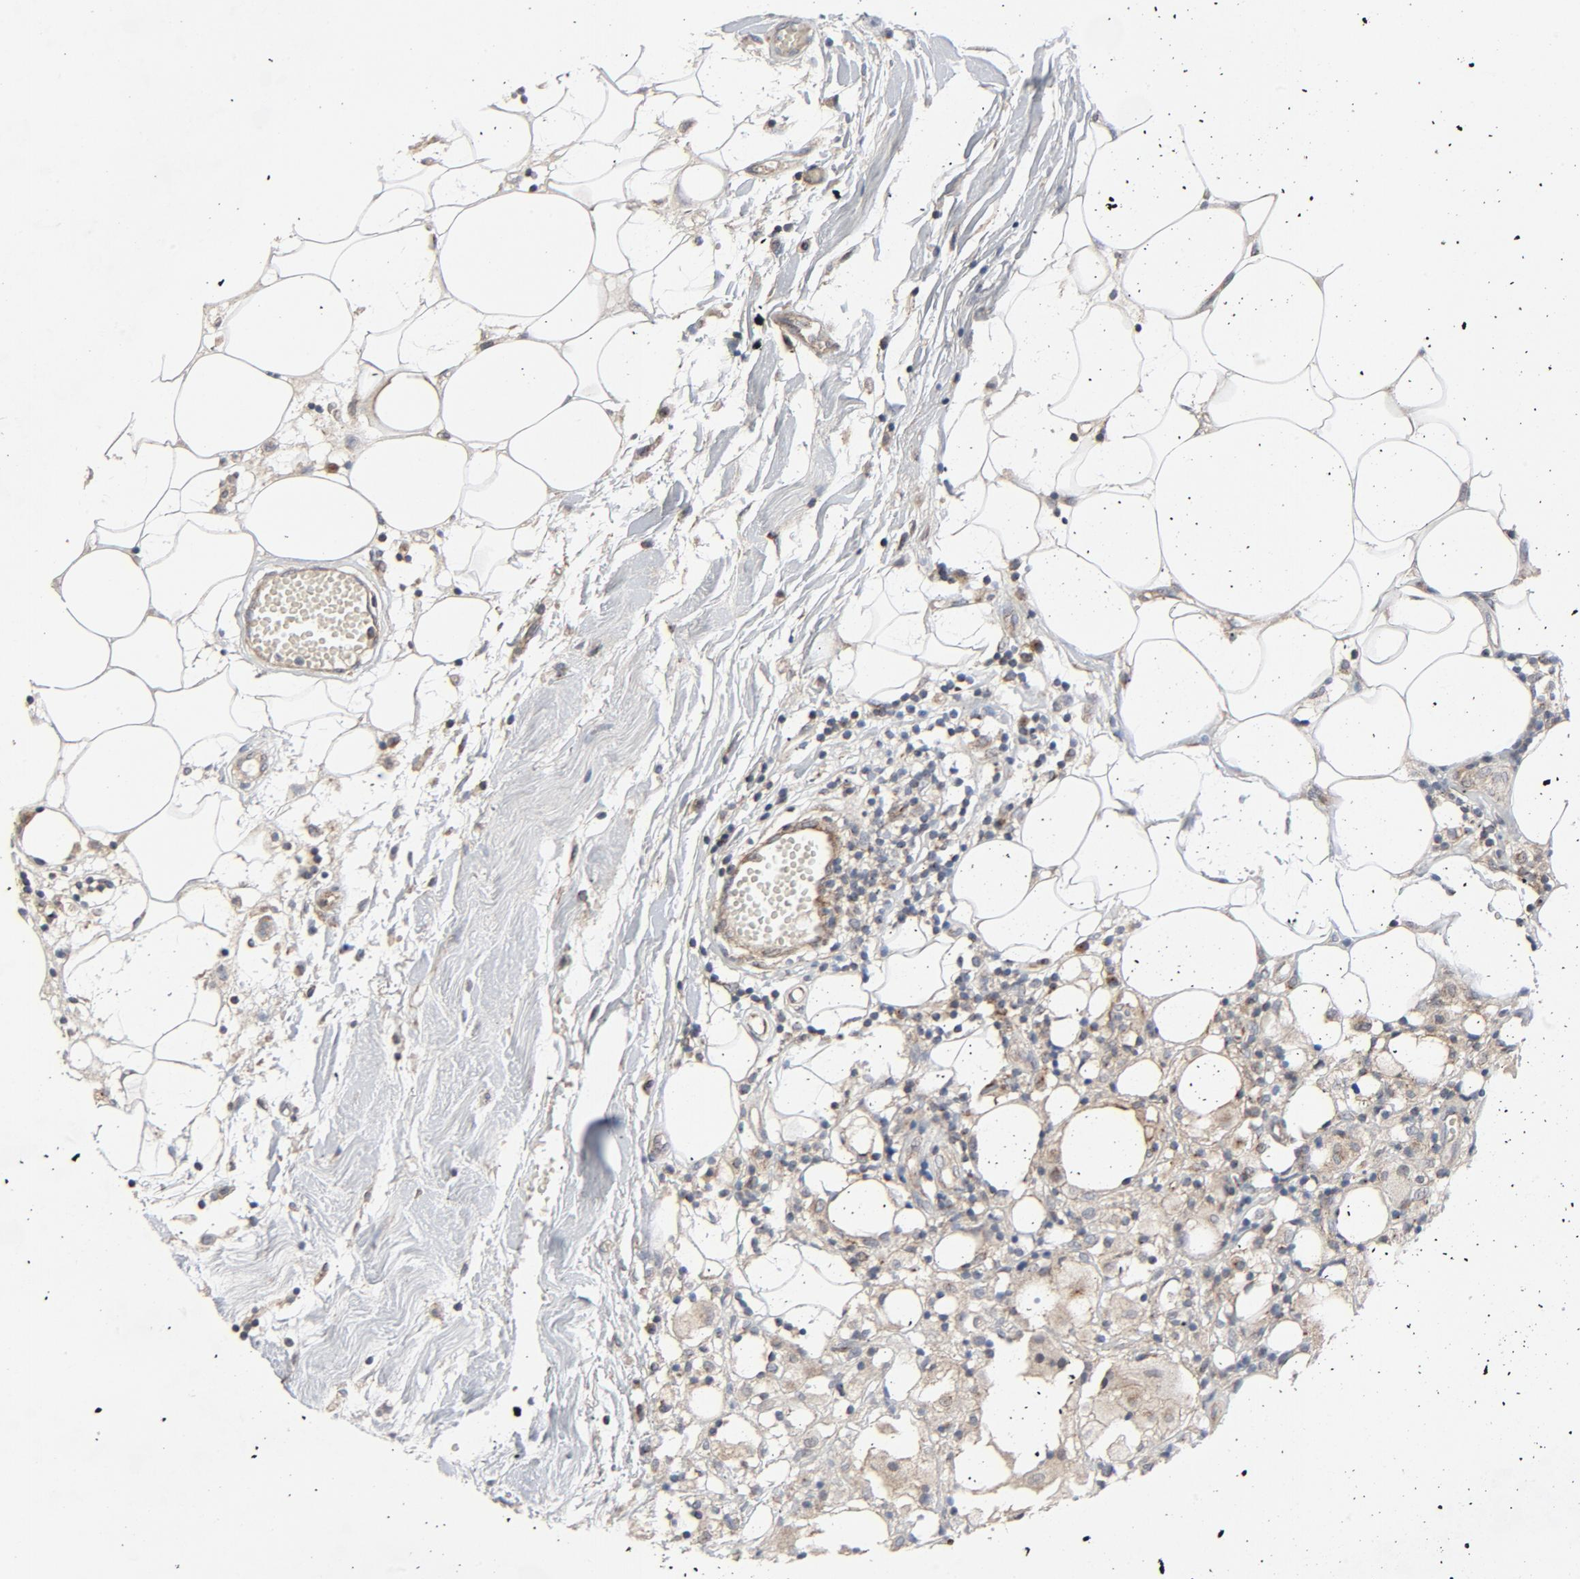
{"staining": {"intensity": "moderate", "quantity": ">75%", "location": "cytoplasmic/membranous"}, "tissue": "thyroid cancer", "cell_type": "Tumor cells", "image_type": "cancer", "snomed": [{"axis": "morphology", "description": "Carcinoma, NOS"}, {"axis": "topography", "description": "Thyroid gland"}], "caption": "Protein expression analysis of thyroid cancer shows moderate cytoplasmic/membranous staining in about >75% of tumor cells. Immunohistochemistry stains the protein in brown and the nuclei are stained blue.", "gene": "TSG101", "patient": {"sex": "female", "age": 77}}